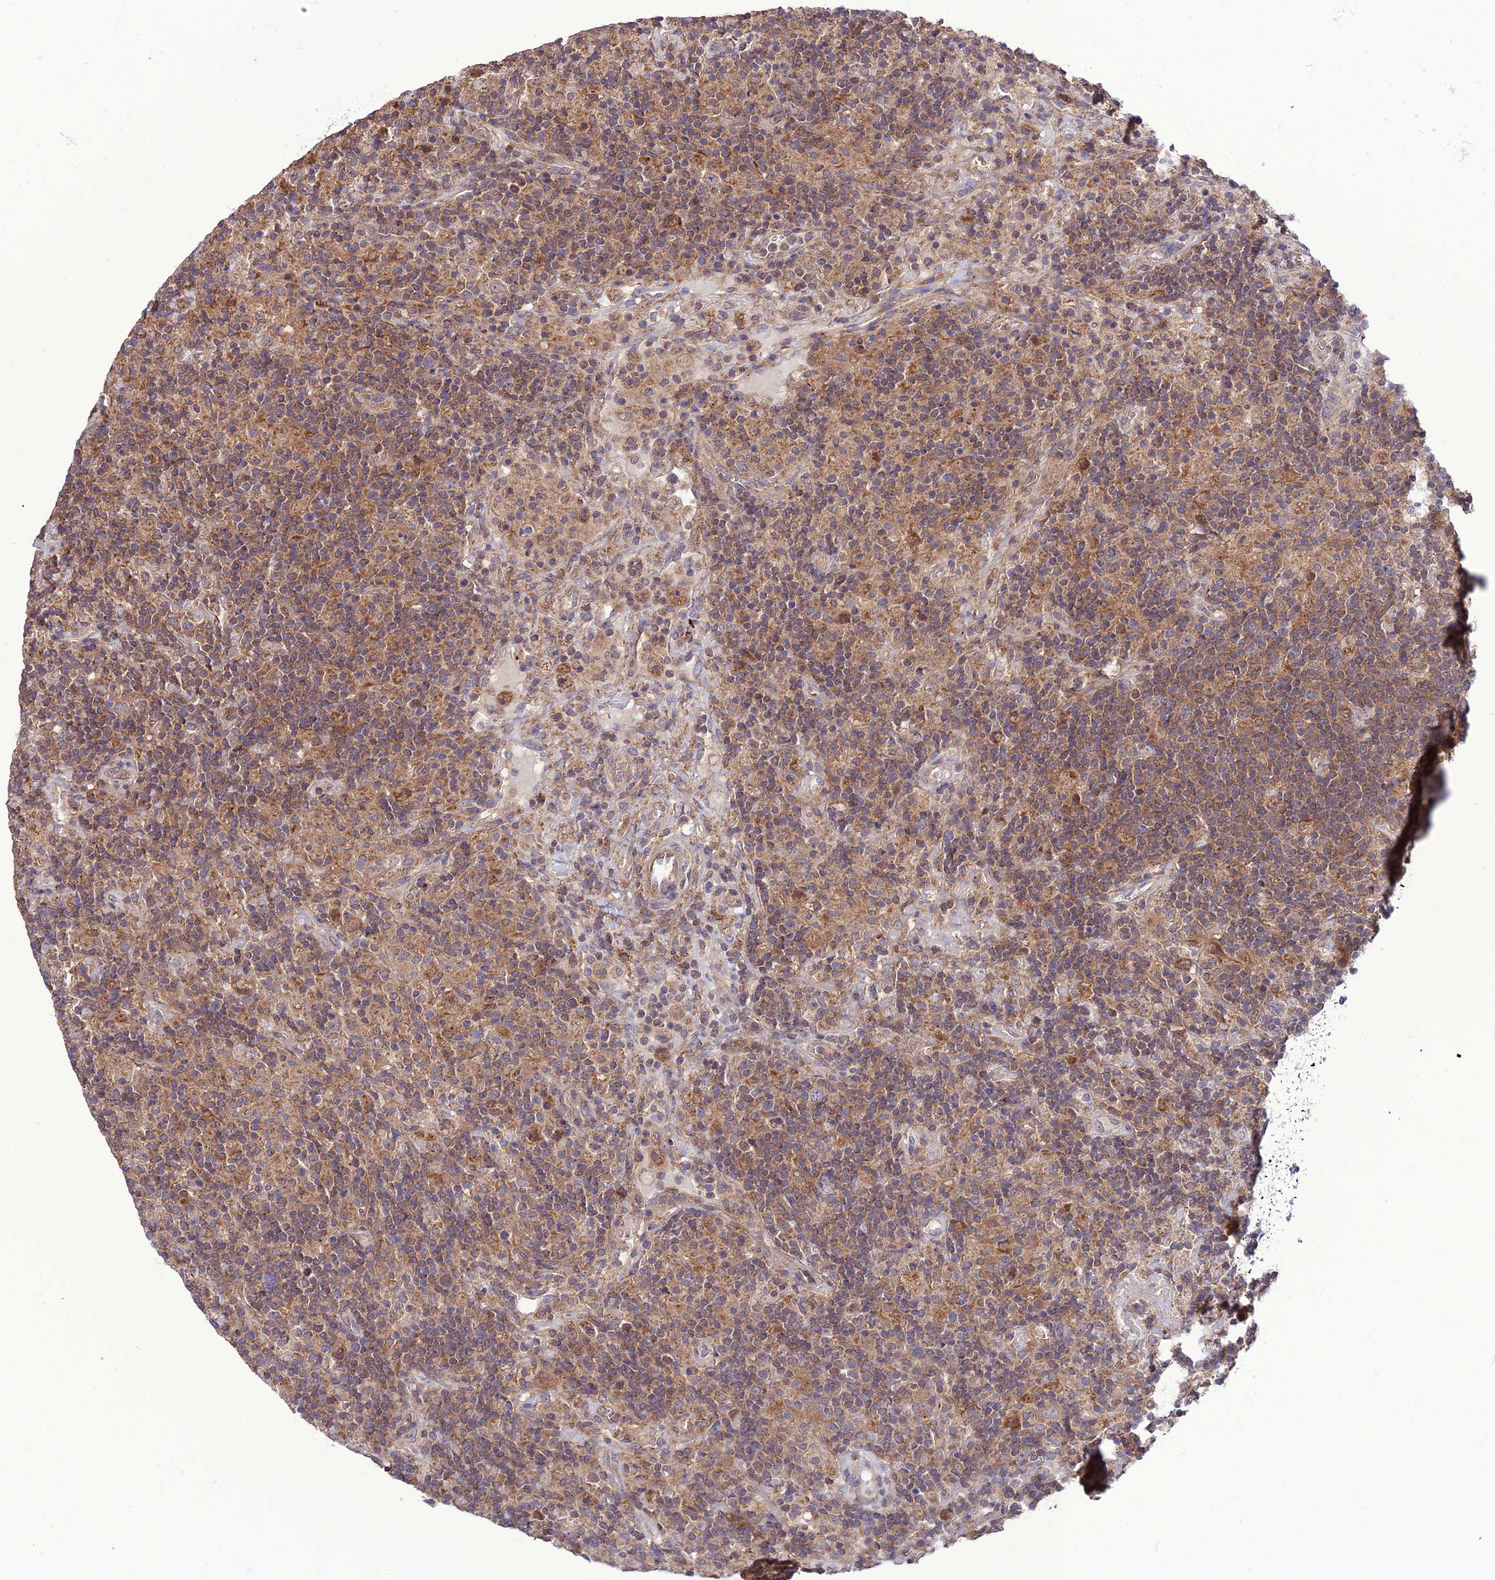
{"staining": {"intensity": "weak", "quantity": "25%-75%", "location": "cytoplasmic/membranous"}, "tissue": "lymphoma", "cell_type": "Tumor cells", "image_type": "cancer", "snomed": [{"axis": "morphology", "description": "Hodgkin's disease, NOS"}, {"axis": "topography", "description": "Lymph node"}], "caption": "The immunohistochemical stain labels weak cytoplasmic/membranous expression in tumor cells of lymphoma tissue. The staining was performed using DAB, with brown indicating positive protein expression. Nuclei are stained blue with hematoxylin.", "gene": "PPIL3", "patient": {"sex": "male", "age": 70}}